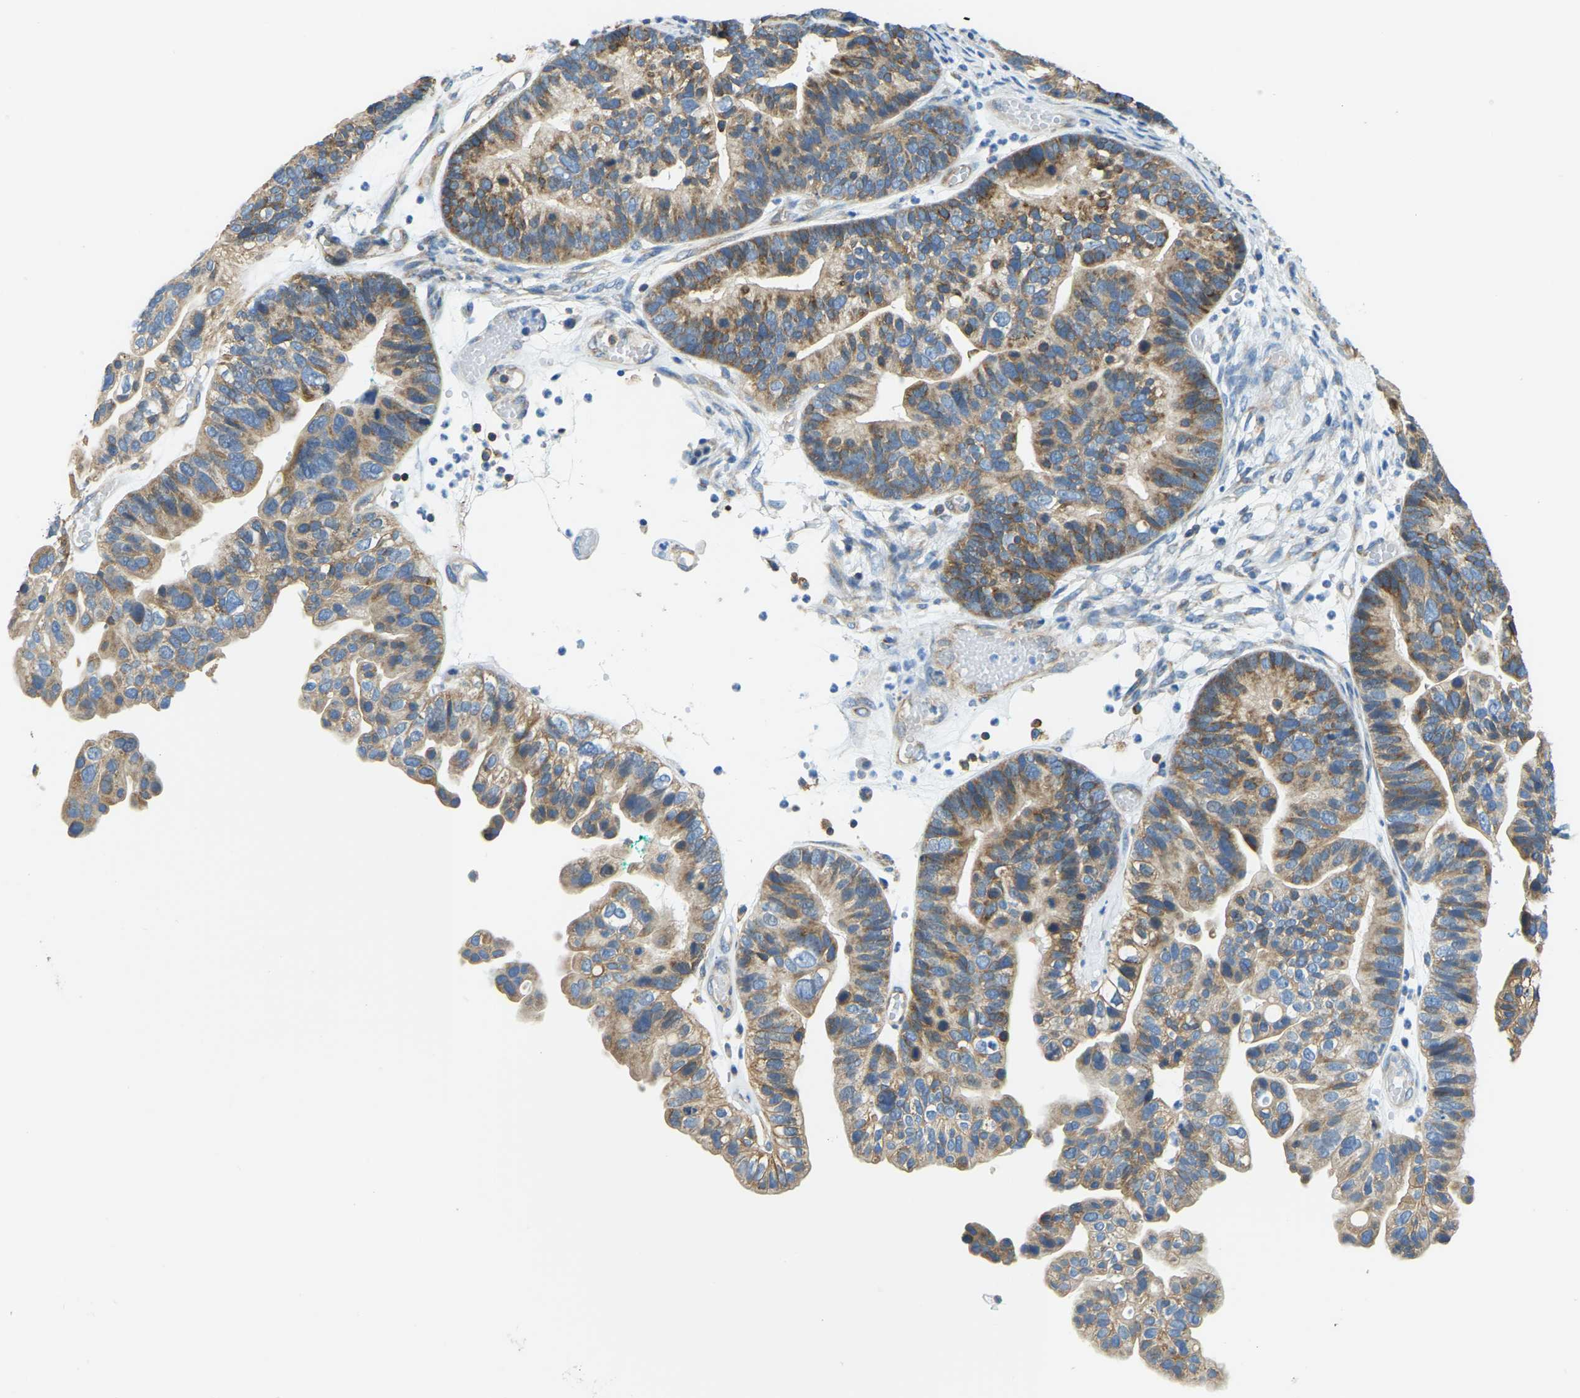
{"staining": {"intensity": "moderate", "quantity": ">75%", "location": "cytoplasmic/membranous"}, "tissue": "ovarian cancer", "cell_type": "Tumor cells", "image_type": "cancer", "snomed": [{"axis": "morphology", "description": "Cystadenocarcinoma, serous, NOS"}, {"axis": "topography", "description": "Ovary"}], "caption": "Moderate cytoplasmic/membranous protein positivity is present in approximately >75% of tumor cells in ovarian cancer.", "gene": "AHNAK", "patient": {"sex": "female", "age": 56}}